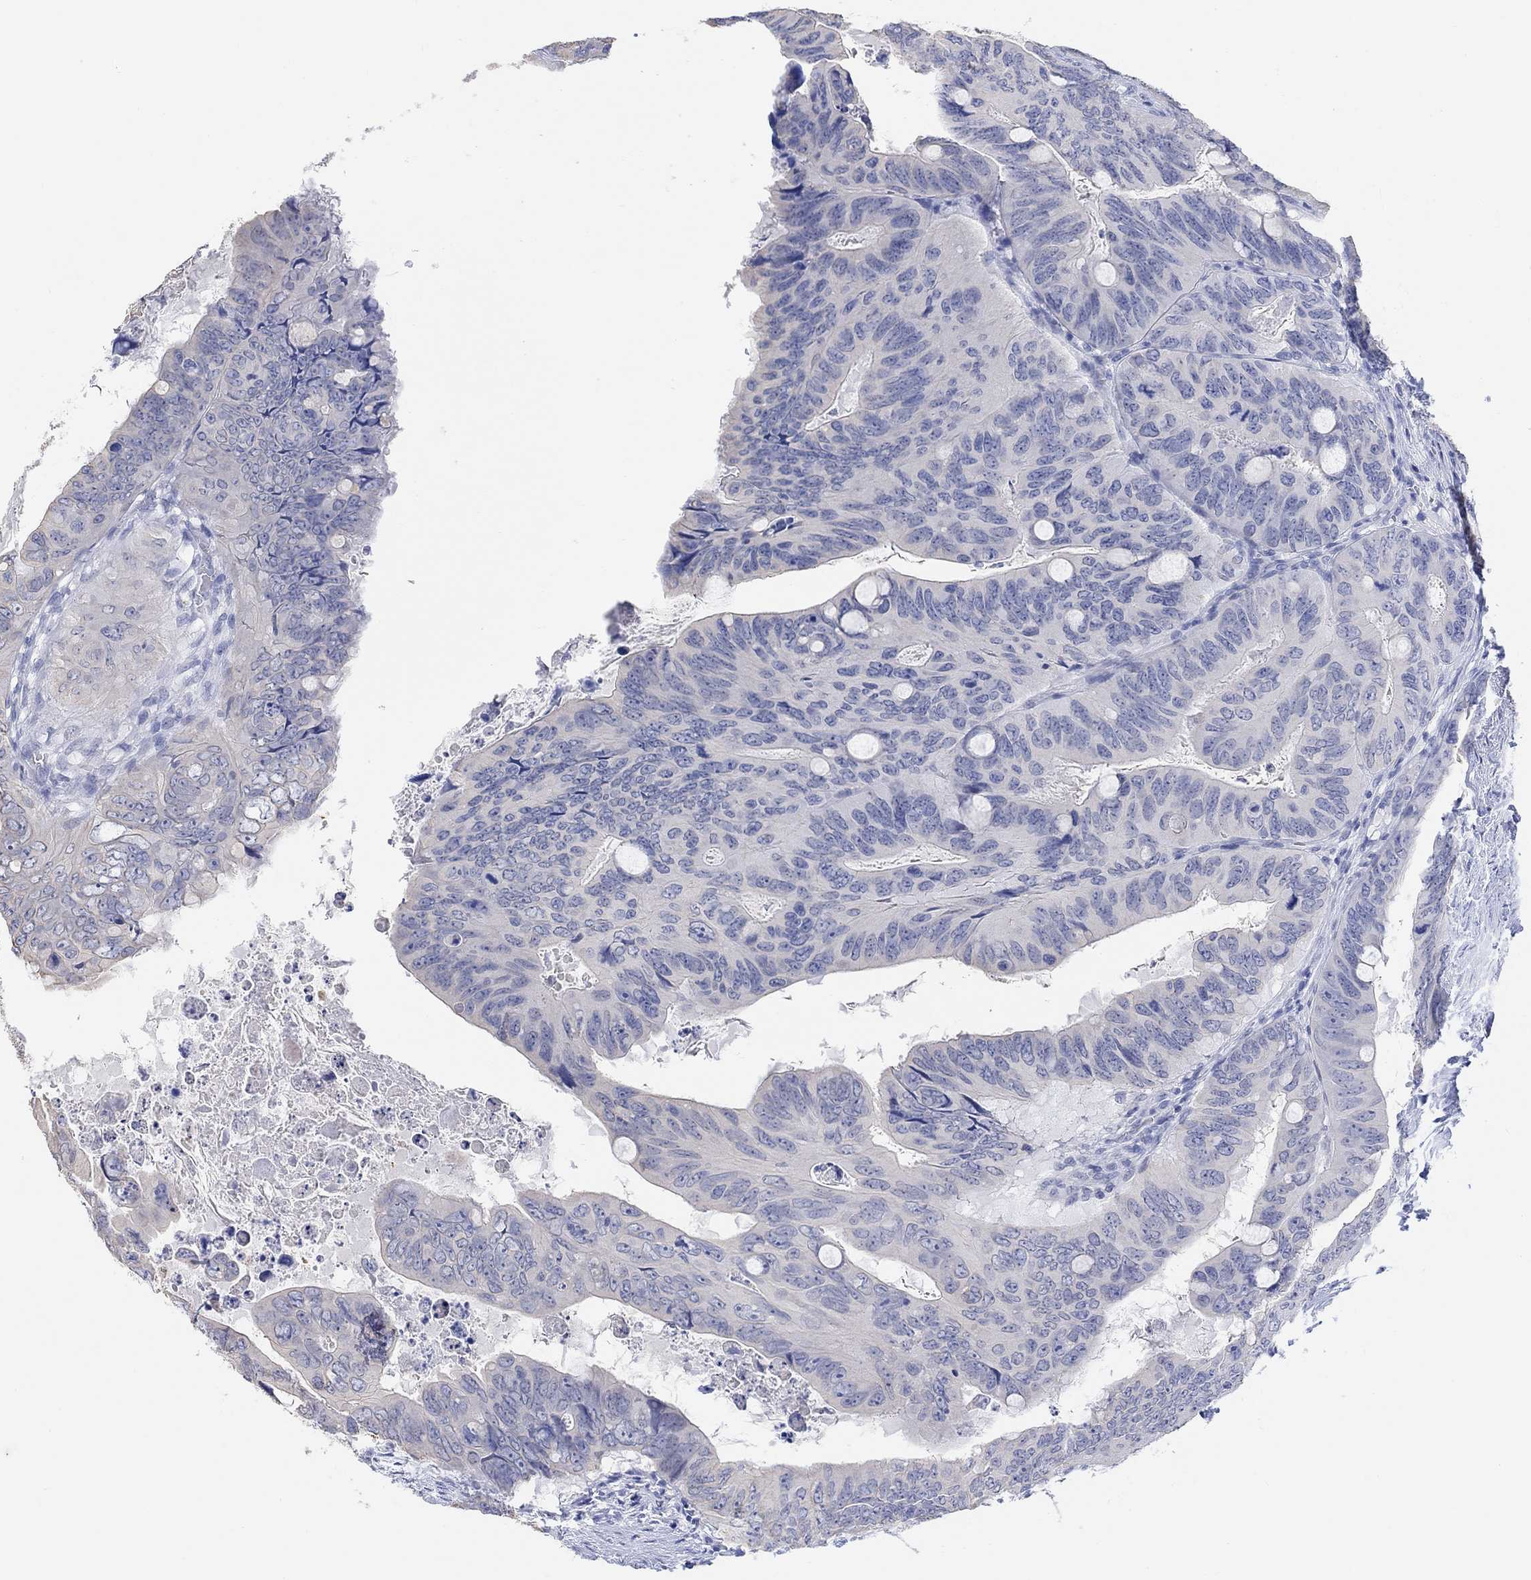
{"staining": {"intensity": "negative", "quantity": "none", "location": "none"}, "tissue": "colorectal cancer", "cell_type": "Tumor cells", "image_type": "cancer", "snomed": [{"axis": "morphology", "description": "Adenocarcinoma, NOS"}, {"axis": "topography", "description": "Colon"}], "caption": "Histopathology image shows no significant protein expression in tumor cells of colorectal cancer. (Stains: DAB (3,3'-diaminobenzidine) immunohistochemistry with hematoxylin counter stain, Microscopy: brightfield microscopy at high magnification).", "gene": "TYR", "patient": {"sex": "male", "age": 79}}